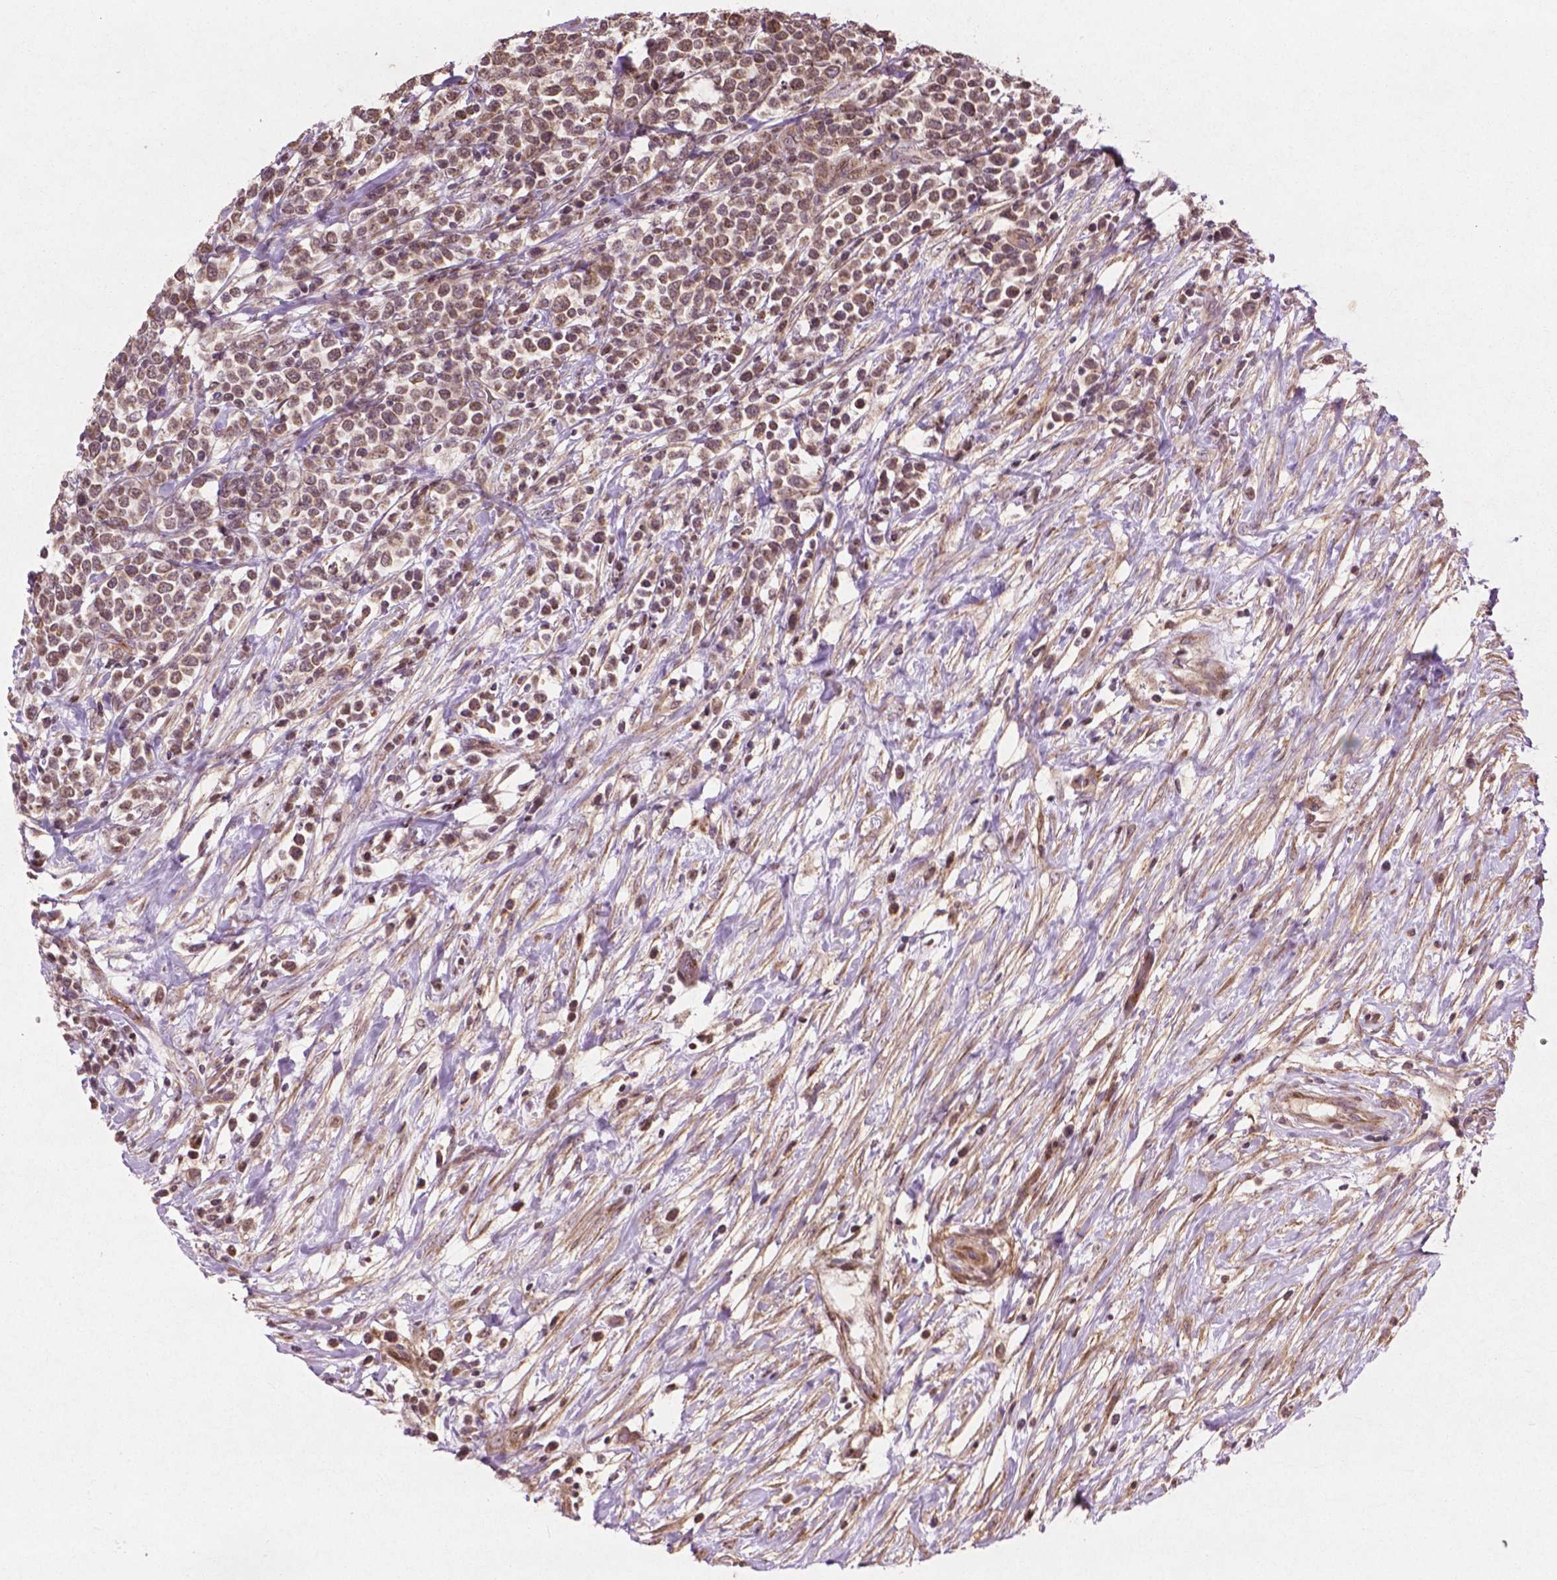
{"staining": {"intensity": "moderate", "quantity": ">75%", "location": "cytoplasmic/membranous,nuclear"}, "tissue": "lymphoma", "cell_type": "Tumor cells", "image_type": "cancer", "snomed": [{"axis": "morphology", "description": "Malignant lymphoma, non-Hodgkin's type, High grade"}, {"axis": "topography", "description": "Soft tissue"}], "caption": "Lymphoma was stained to show a protein in brown. There is medium levels of moderate cytoplasmic/membranous and nuclear staining in about >75% of tumor cells. The protein of interest is stained brown, and the nuclei are stained in blue (DAB IHC with brightfield microscopy, high magnification).", "gene": "B3GALNT2", "patient": {"sex": "female", "age": 56}}